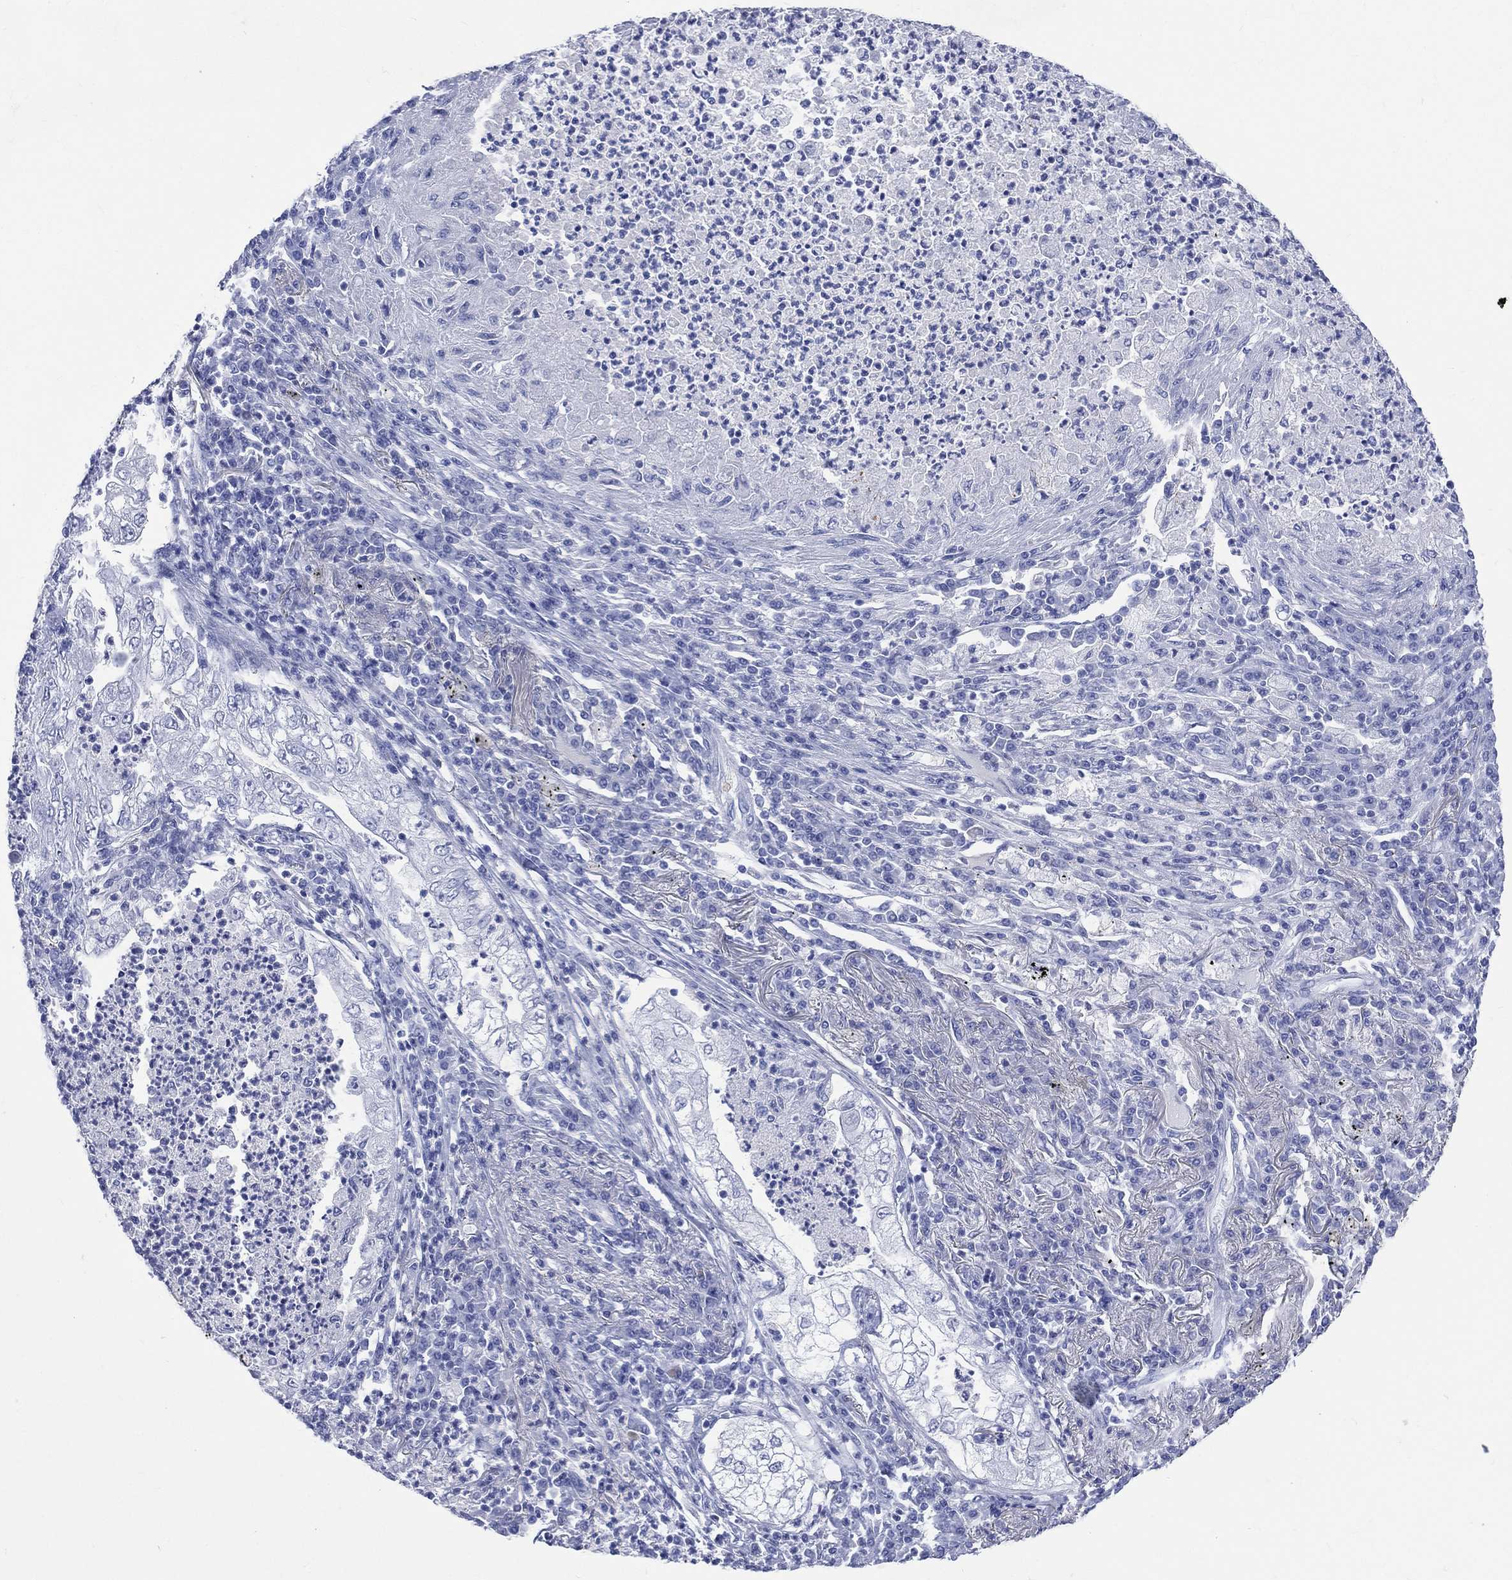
{"staining": {"intensity": "negative", "quantity": "none", "location": "none"}, "tissue": "lung cancer", "cell_type": "Tumor cells", "image_type": "cancer", "snomed": [{"axis": "morphology", "description": "Adenocarcinoma, NOS"}, {"axis": "topography", "description": "Lung"}], "caption": "Immunohistochemical staining of human lung adenocarcinoma shows no significant staining in tumor cells.", "gene": "SYP", "patient": {"sex": "female", "age": 73}}